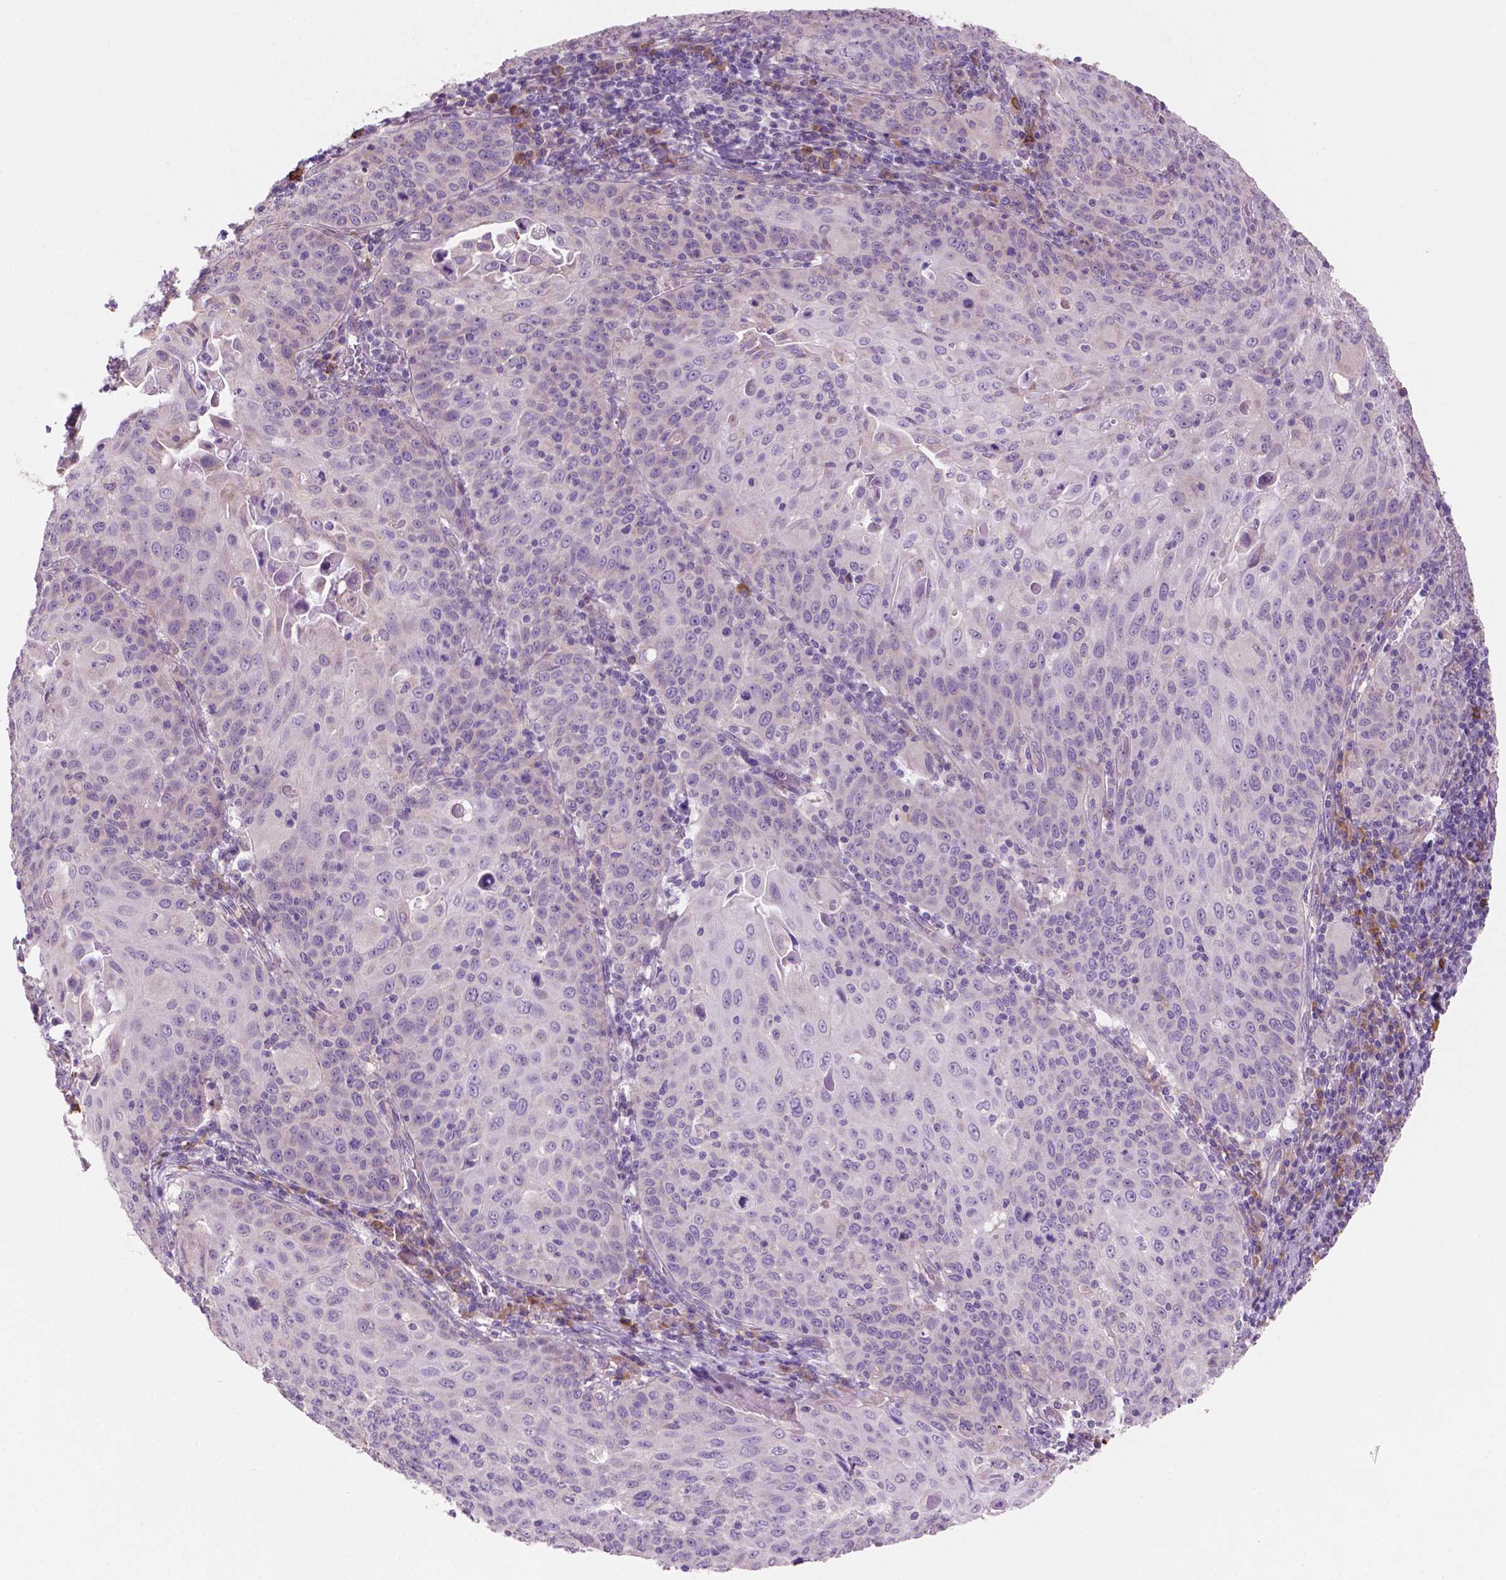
{"staining": {"intensity": "negative", "quantity": "none", "location": "none"}, "tissue": "cervical cancer", "cell_type": "Tumor cells", "image_type": "cancer", "snomed": [{"axis": "morphology", "description": "Squamous cell carcinoma, NOS"}, {"axis": "topography", "description": "Cervix"}], "caption": "This is an immunohistochemistry (IHC) photomicrograph of human cervical cancer (squamous cell carcinoma). There is no staining in tumor cells.", "gene": "LRP1B", "patient": {"sex": "female", "age": 65}}